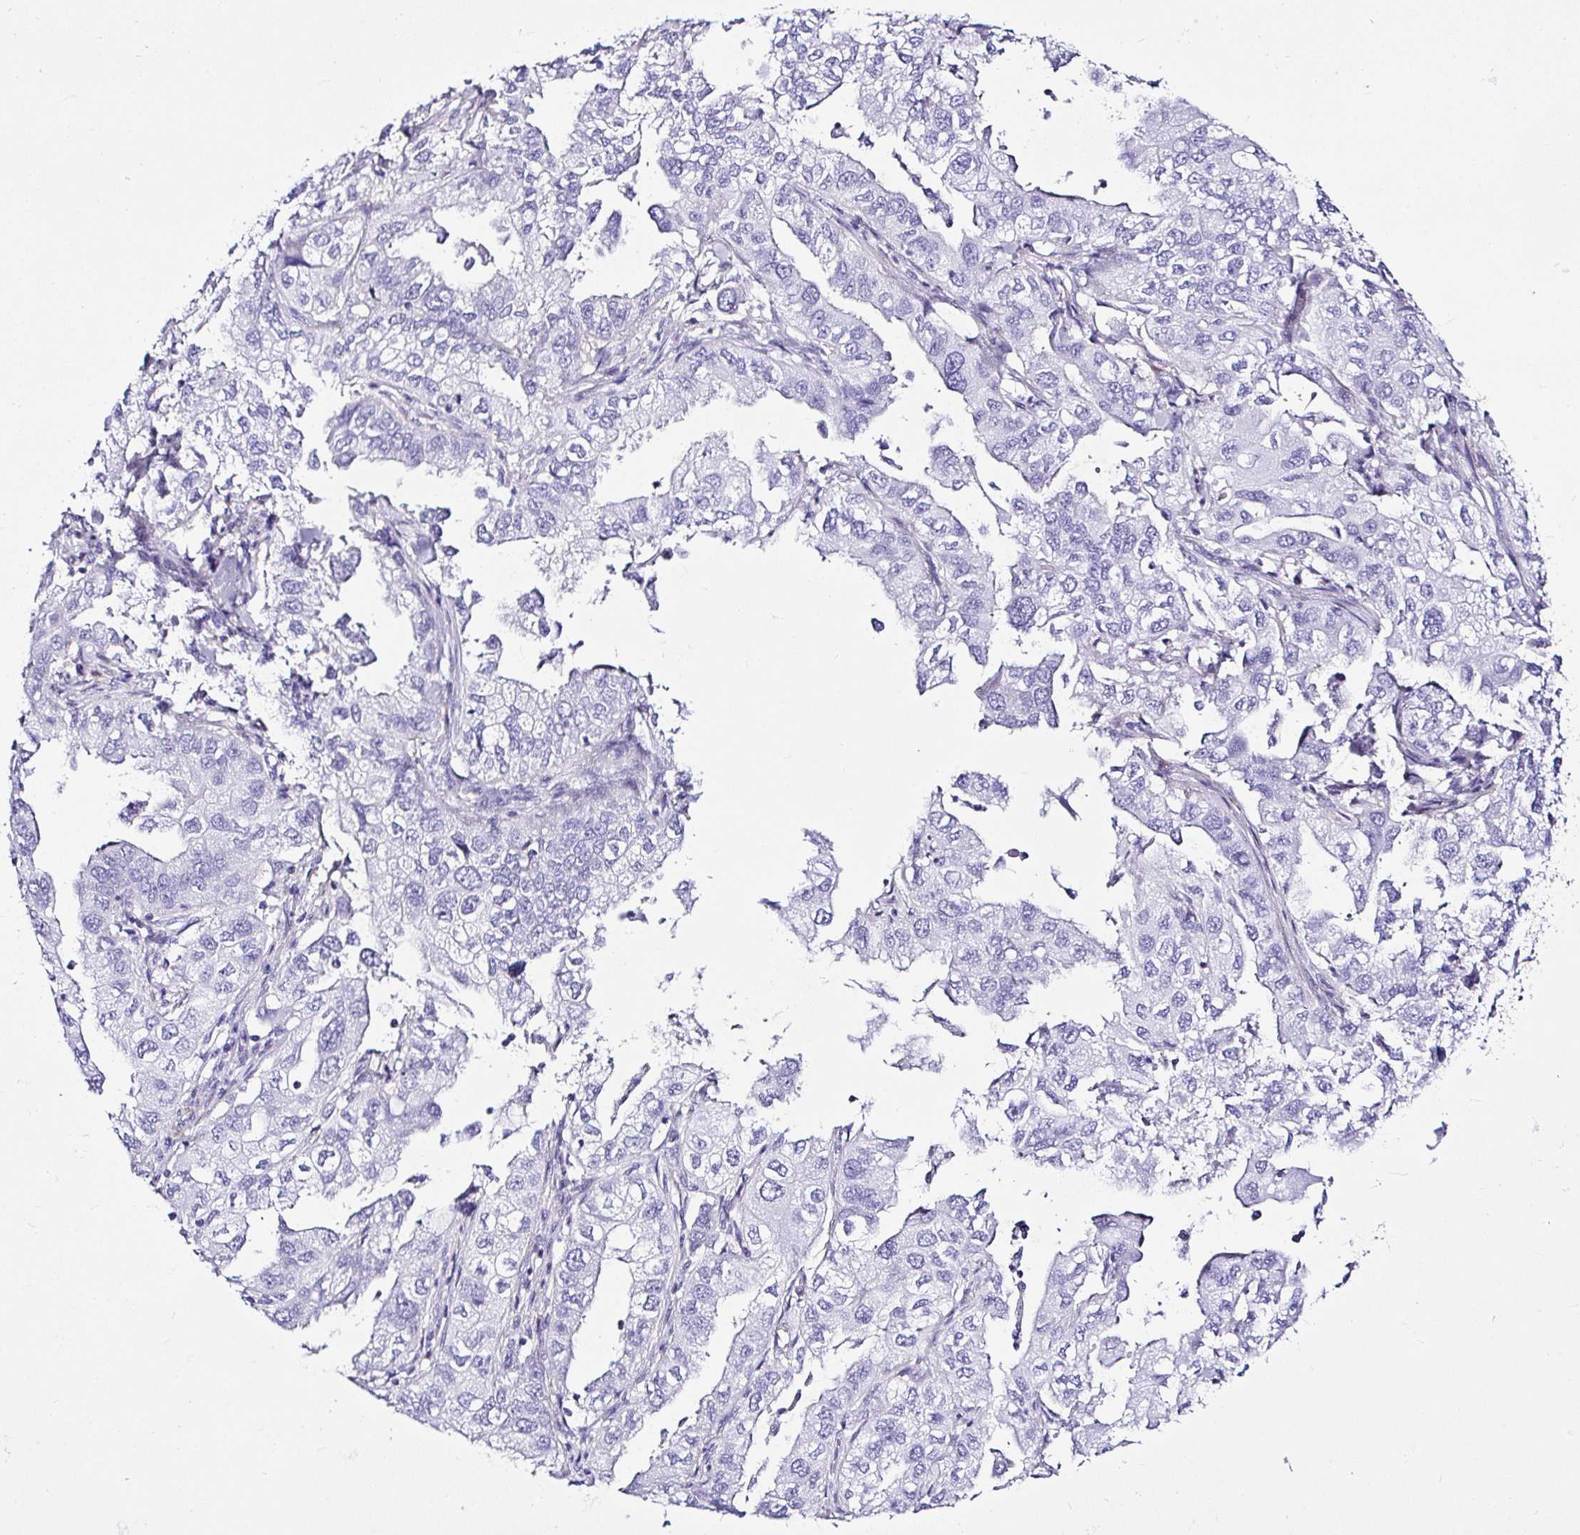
{"staining": {"intensity": "negative", "quantity": "none", "location": "none"}, "tissue": "lung cancer", "cell_type": "Tumor cells", "image_type": "cancer", "snomed": [{"axis": "morphology", "description": "Adenocarcinoma, NOS"}, {"axis": "topography", "description": "Lung"}], "caption": "An immunohistochemistry histopathology image of lung cancer is shown. There is no staining in tumor cells of lung cancer.", "gene": "DEPDC5", "patient": {"sex": "male", "age": 48}}